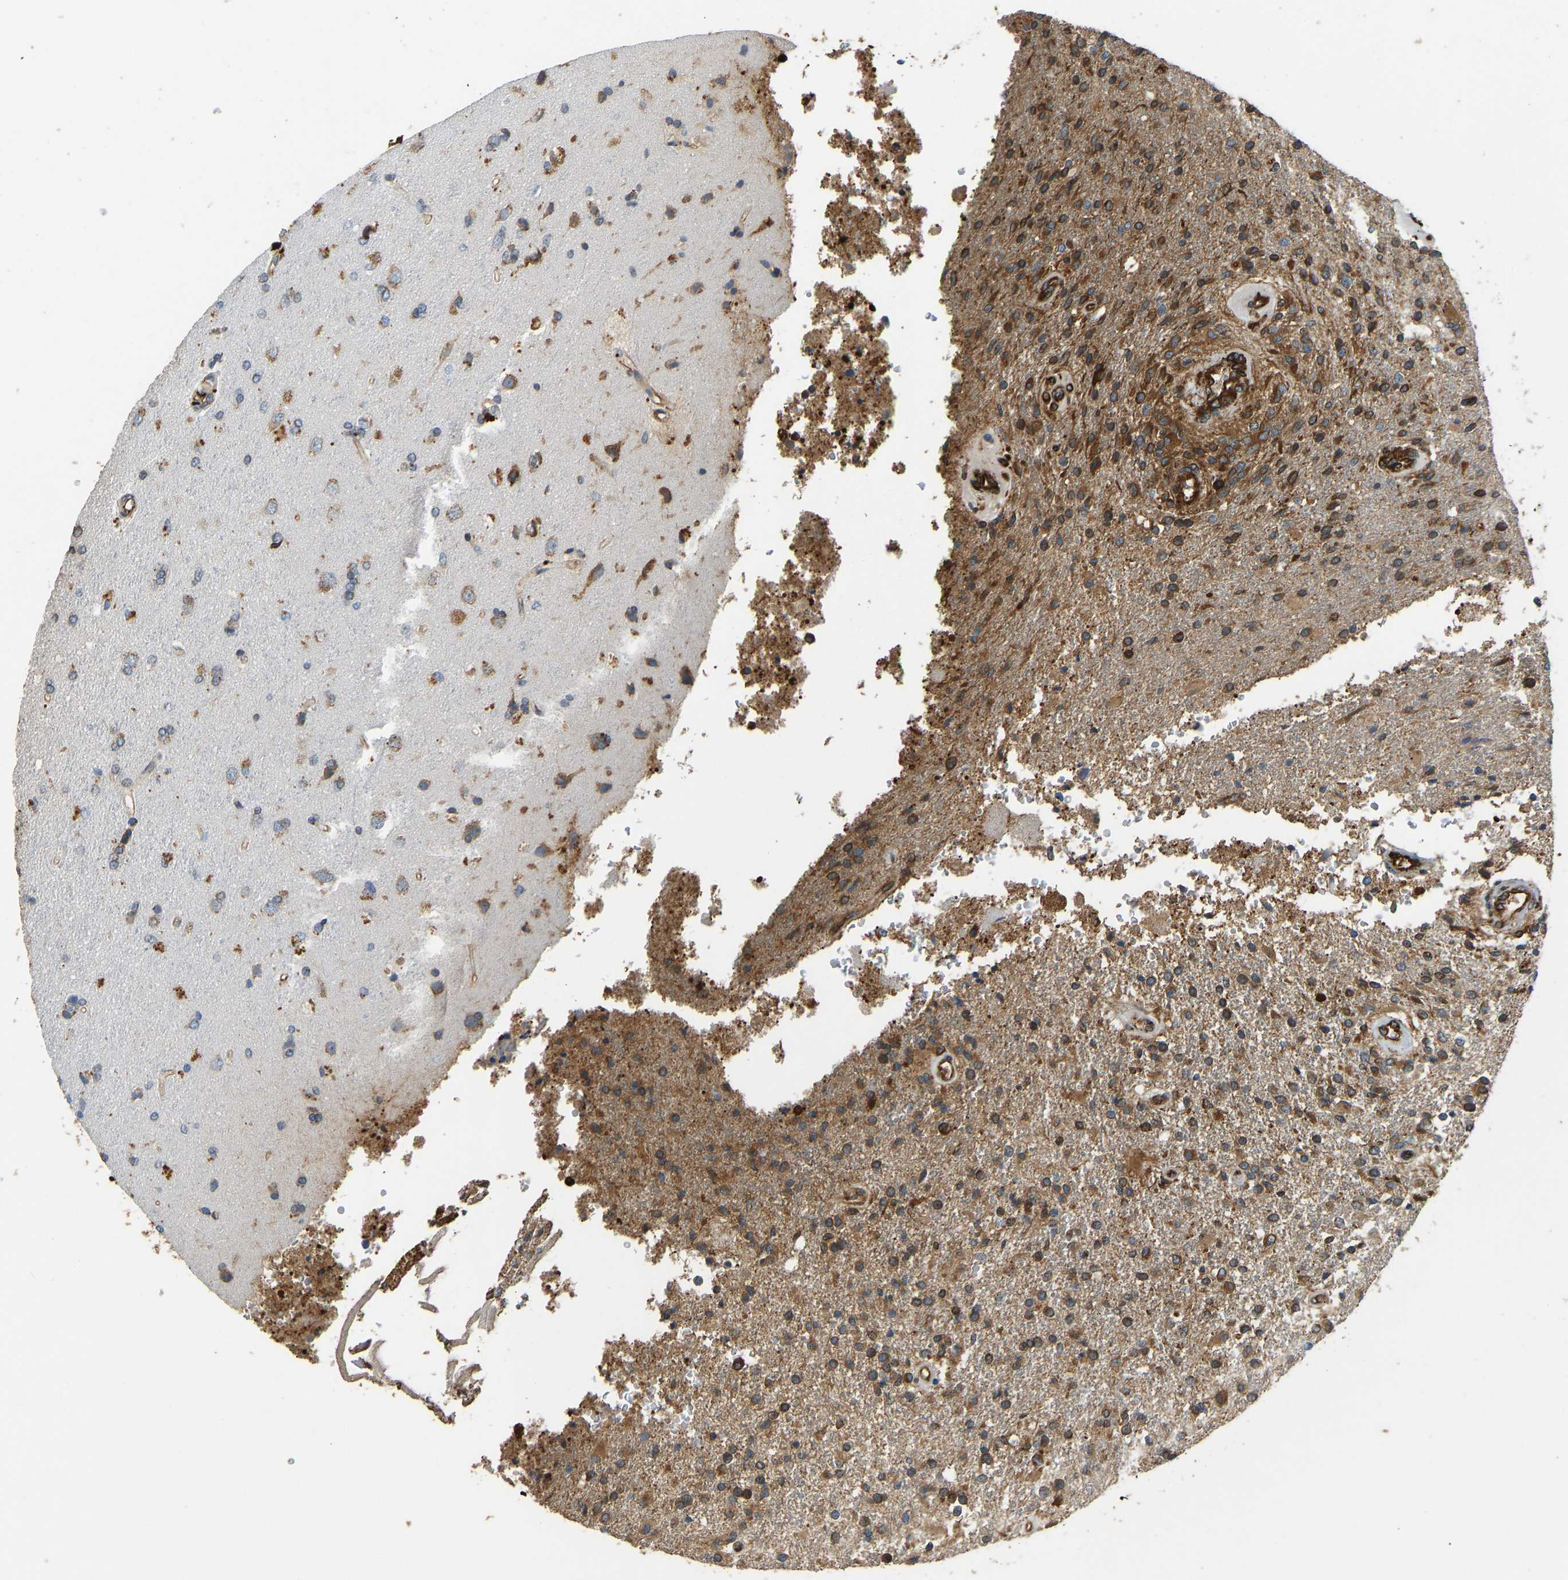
{"staining": {"intensity": "moderate", "quantity": ">75%", "location": "cytoplasmic/membranous"}, "tissue": "glioma", "cell_type": "Tumor cells", "image_type": "cancer", "snomed": [{"axis": "morphology", "description": "Normal tissue, NOS"}, {"axis": "morphology", "description": "Glioma, malignant, High grade"}, {"axis": "topography", "description": "Cerebral cortex"}], "caption": "Malignant high-grade glioma stained with a brown dye reveals moderate cytoplasmic/membranous positive positivity in about >75% of tumor cells.", "gene": "BEX3", "patient": {"sex": "male", "age": 77}}